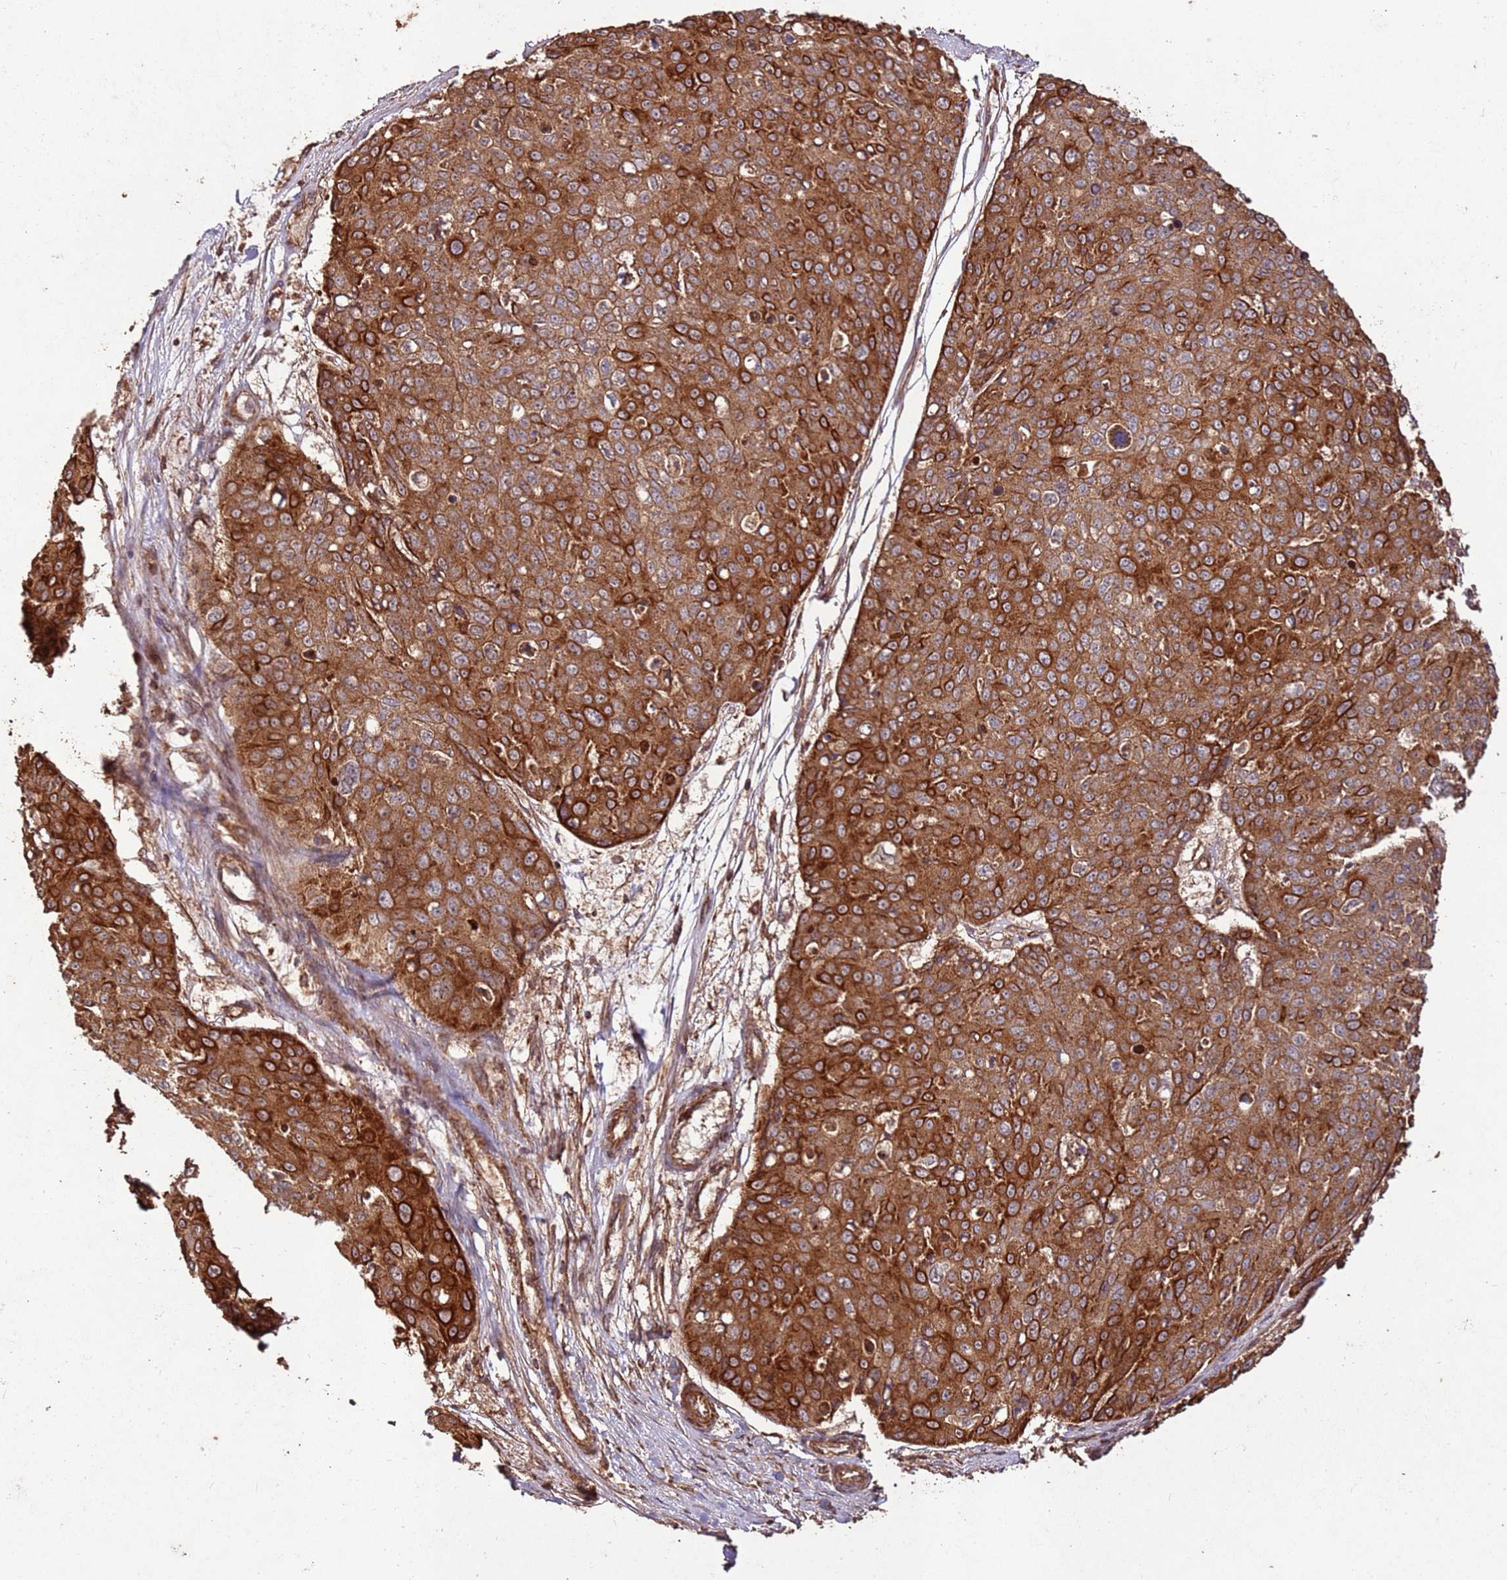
{"staining": {"intensity": "strong", "quantity": ">75%", "location": "cytoplasmic/membranous"}, "tissue": "skin cancer", "cell_type": "Tumor cells", "image_type": "cancer", "snomed": [{"axis": "morphology", "description": "Squamous cell carcinoma, NOS"}, {"axis": "topography", "description": "Skin"}], "caption": "Human squamous cell carcinoma (skin) stained with a brown dye displays strong cytoplasmic/membranous positive positivity in approximately >75% of tumor cells.", "gene": "FAM186A", "patient": {"sex": "male", "age": 71}}